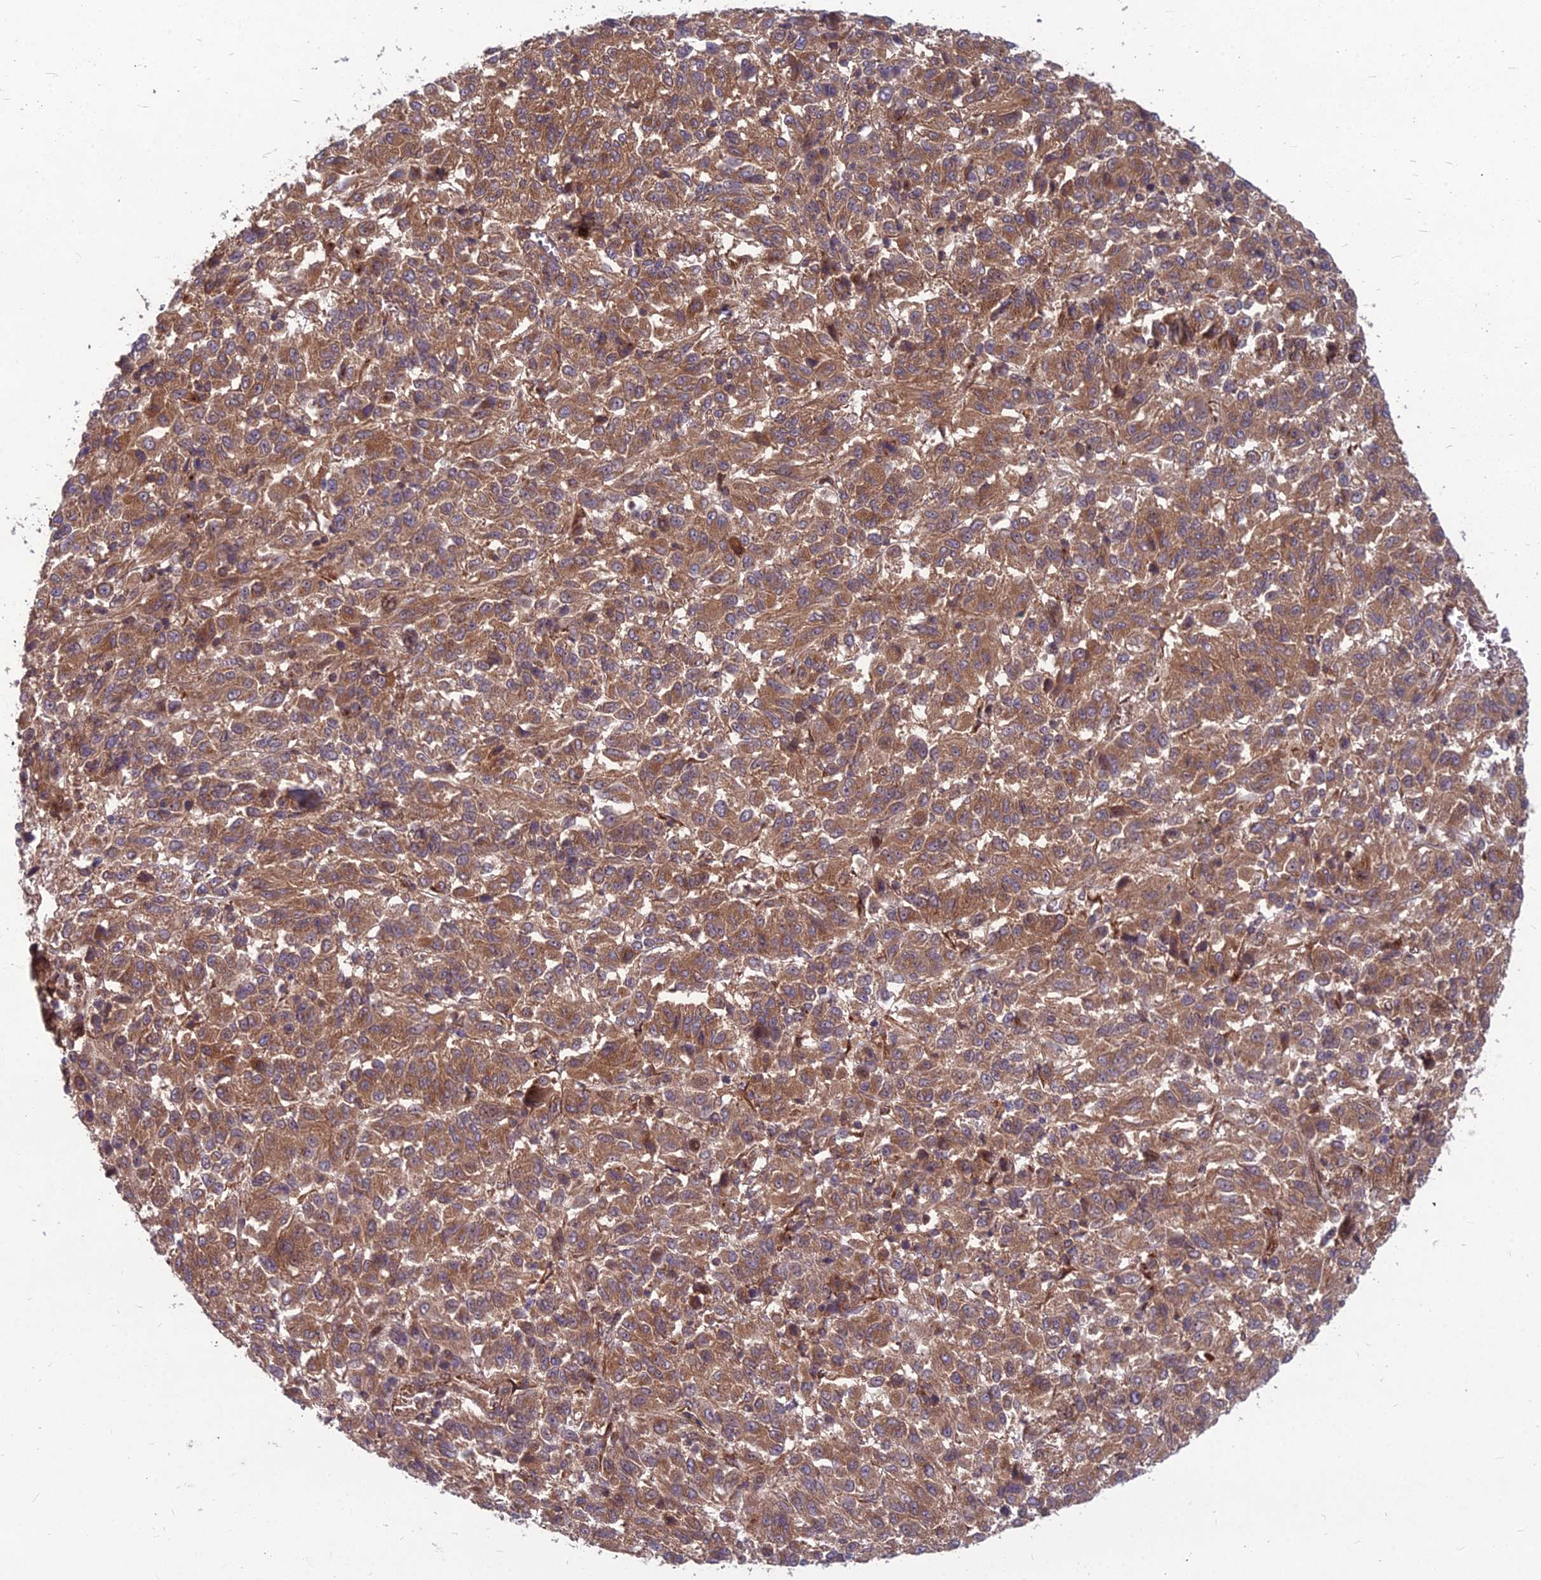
{"staining": {"intensity": "moderate", "quantity": ">75%", "location": "cytoplasmic/membranous"}, "tissue": "melanoma", "cell_type": "Tumor cells", "image_type": "cancer", "snomed": [{"axis": "morphology", "description": "Malignant melanoma, Metastatic site"}, {"axis": "topography", "description": "Lung"}], "caption": "Immunohistochemical staining of melanoma exhibits moderate cytoplasmic/membranous protein expression in about >75% of tumor cells.", "gene": "MFSD8", "patient": {"sex": "male", "age": 64}}